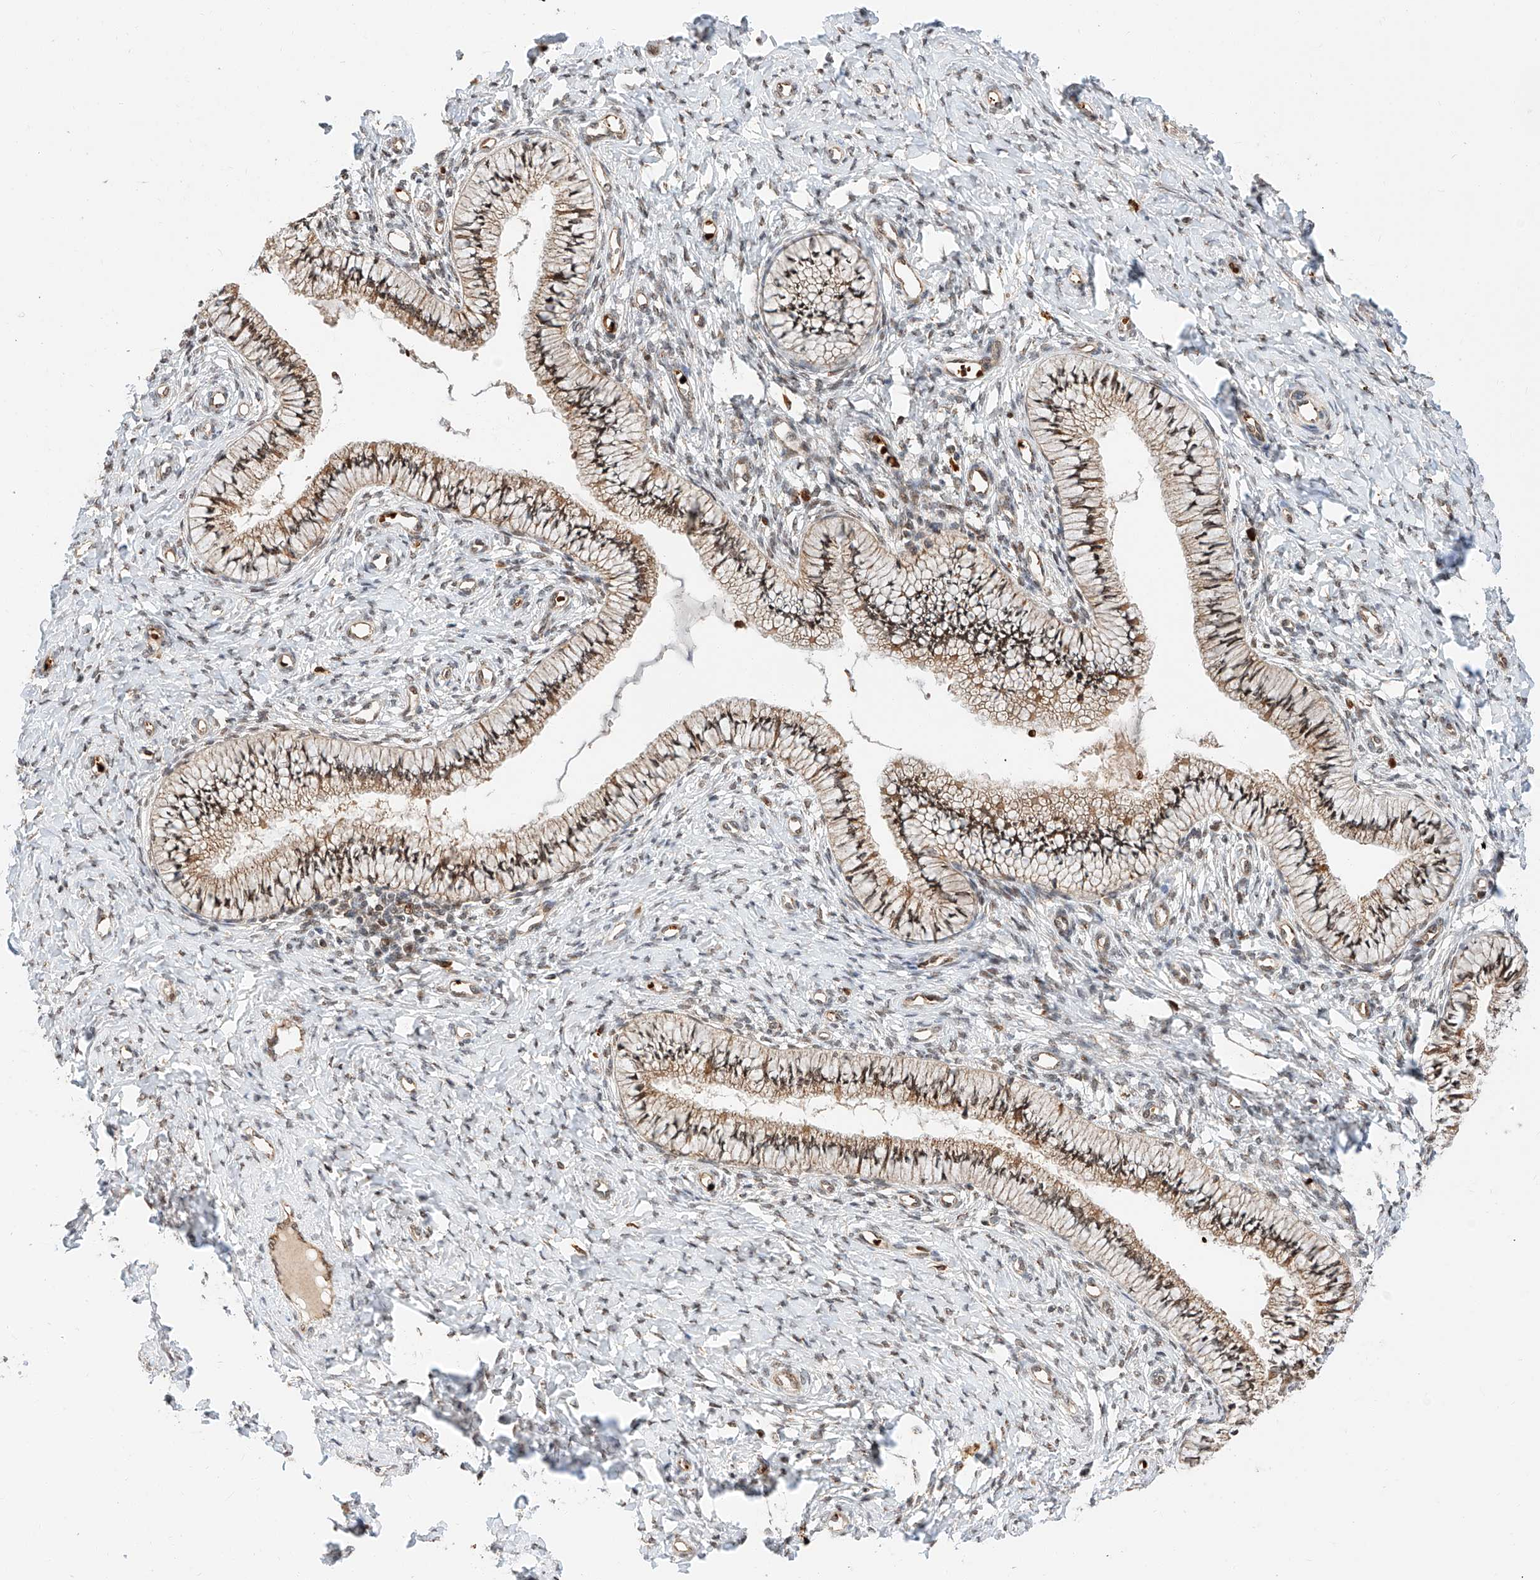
{"staining": {"intensity": "moderate", "quantity": ">75%", "location": "cytoplasmic/membranous,nuclear"}, "tissue": "cervix", "cell_type": "Glandular cells", "image_type": "normal", "snomed": [{"axis": "morphology", "description": "Normal tissue, NOS"}, {"axis": "topography", "description": "Cervix"}], "caption": "IHC photomicrograph of unremarkable cervix stained for a protein (brown), which reveals medium levels of moderate cytoplasmic/membranous,nuclear staining in about >75% of glandular cells.", "gene": "THTPA", "patient": {"sex": "female", "age": 36}}